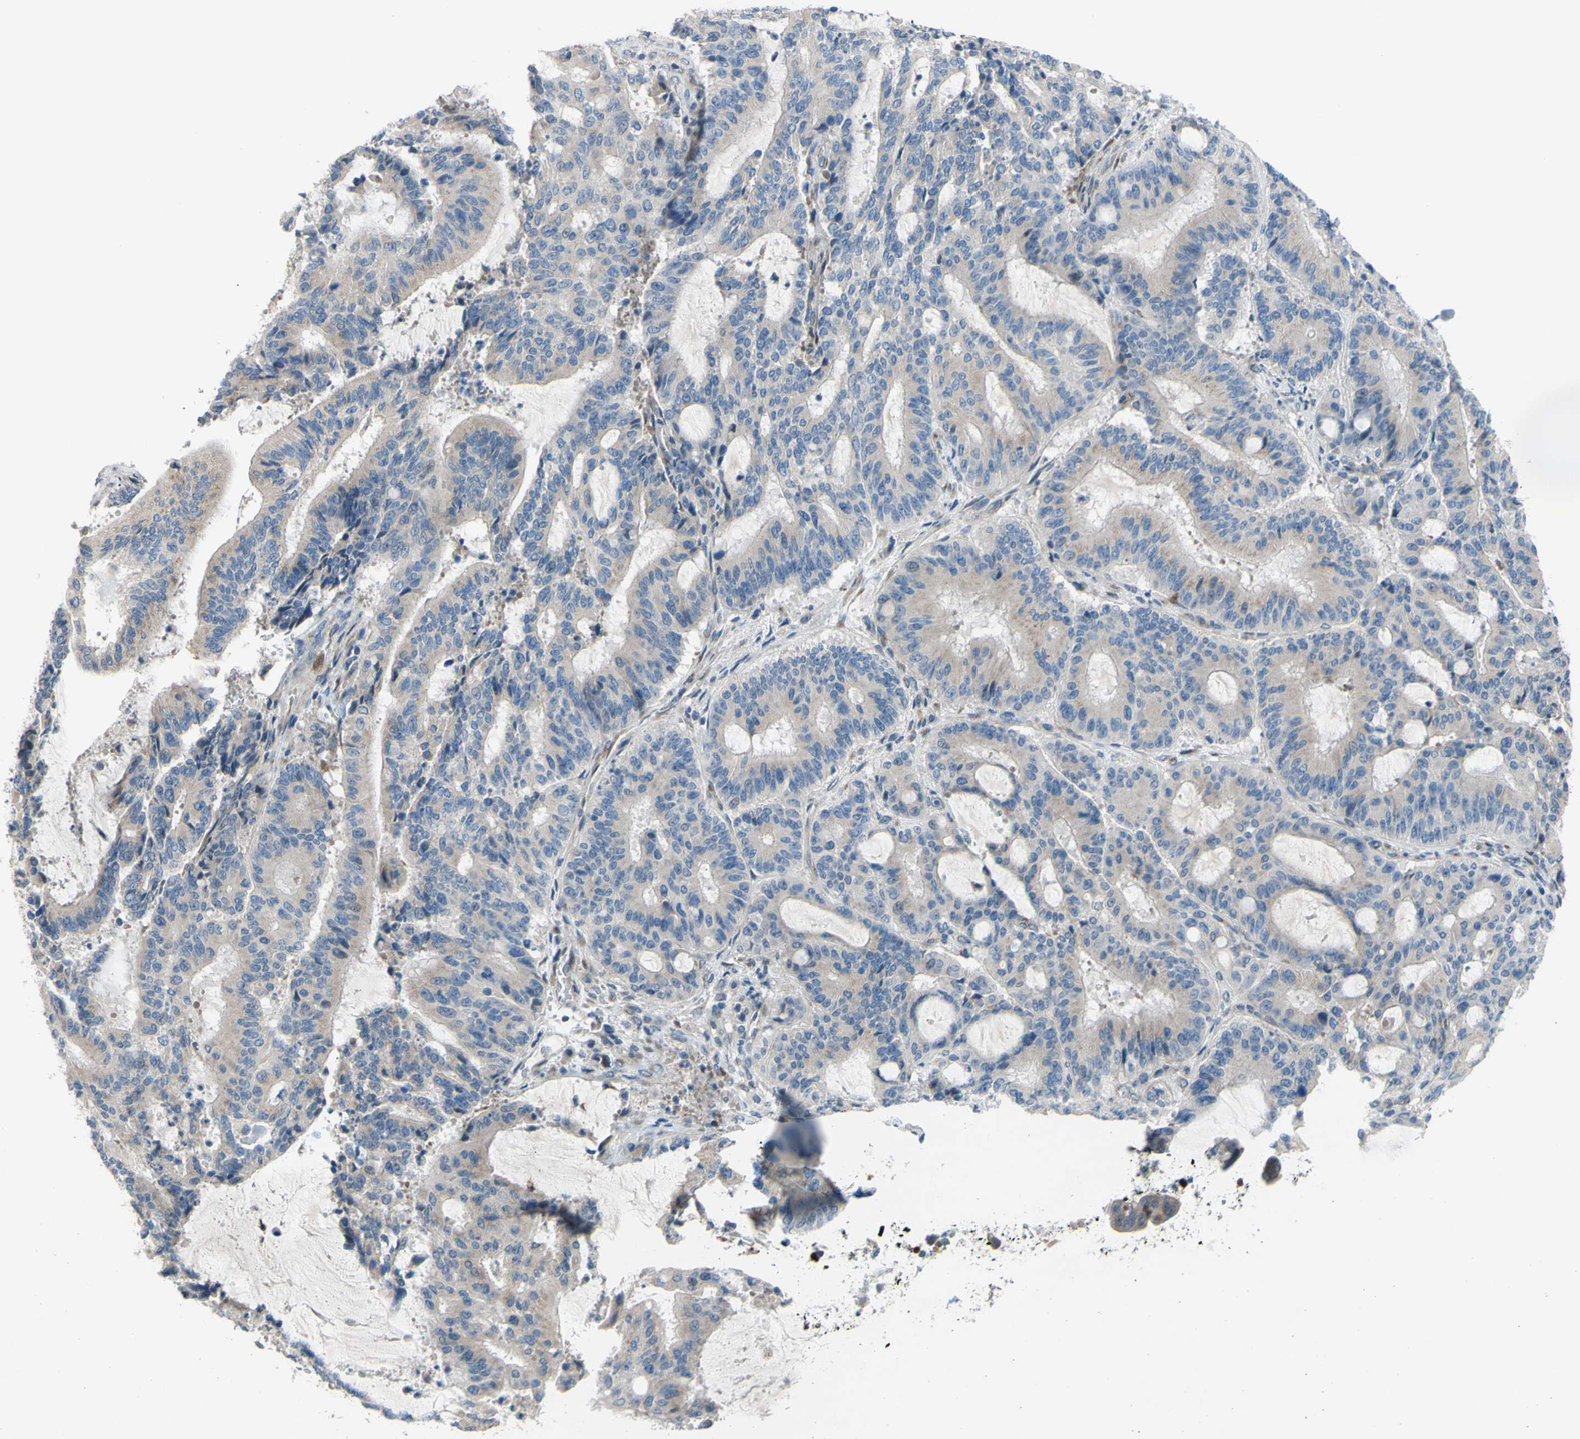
{"staining": {"intensity": "weak", "quantity": ">75%", "location": "cytoplasmic/membranous"}, "tissue": "liver cancer", "cell_type": "Tumor cells", "image_type": "cancer", "snomed": [{"axis": "morphology", "description": "Cholangiocarcinoma"}, {"axis": "topography", "description": "Liver"}], "caption": "Liver cancer (cholangiocarcinoma) stained with DAB immunohistochemistry reveals low levels of weak cytoplasmic/membranous positivity in about >75% of tumor cells.", "gene": "GRAMD2B", "patient": {"sex": "female", "age": 73}}